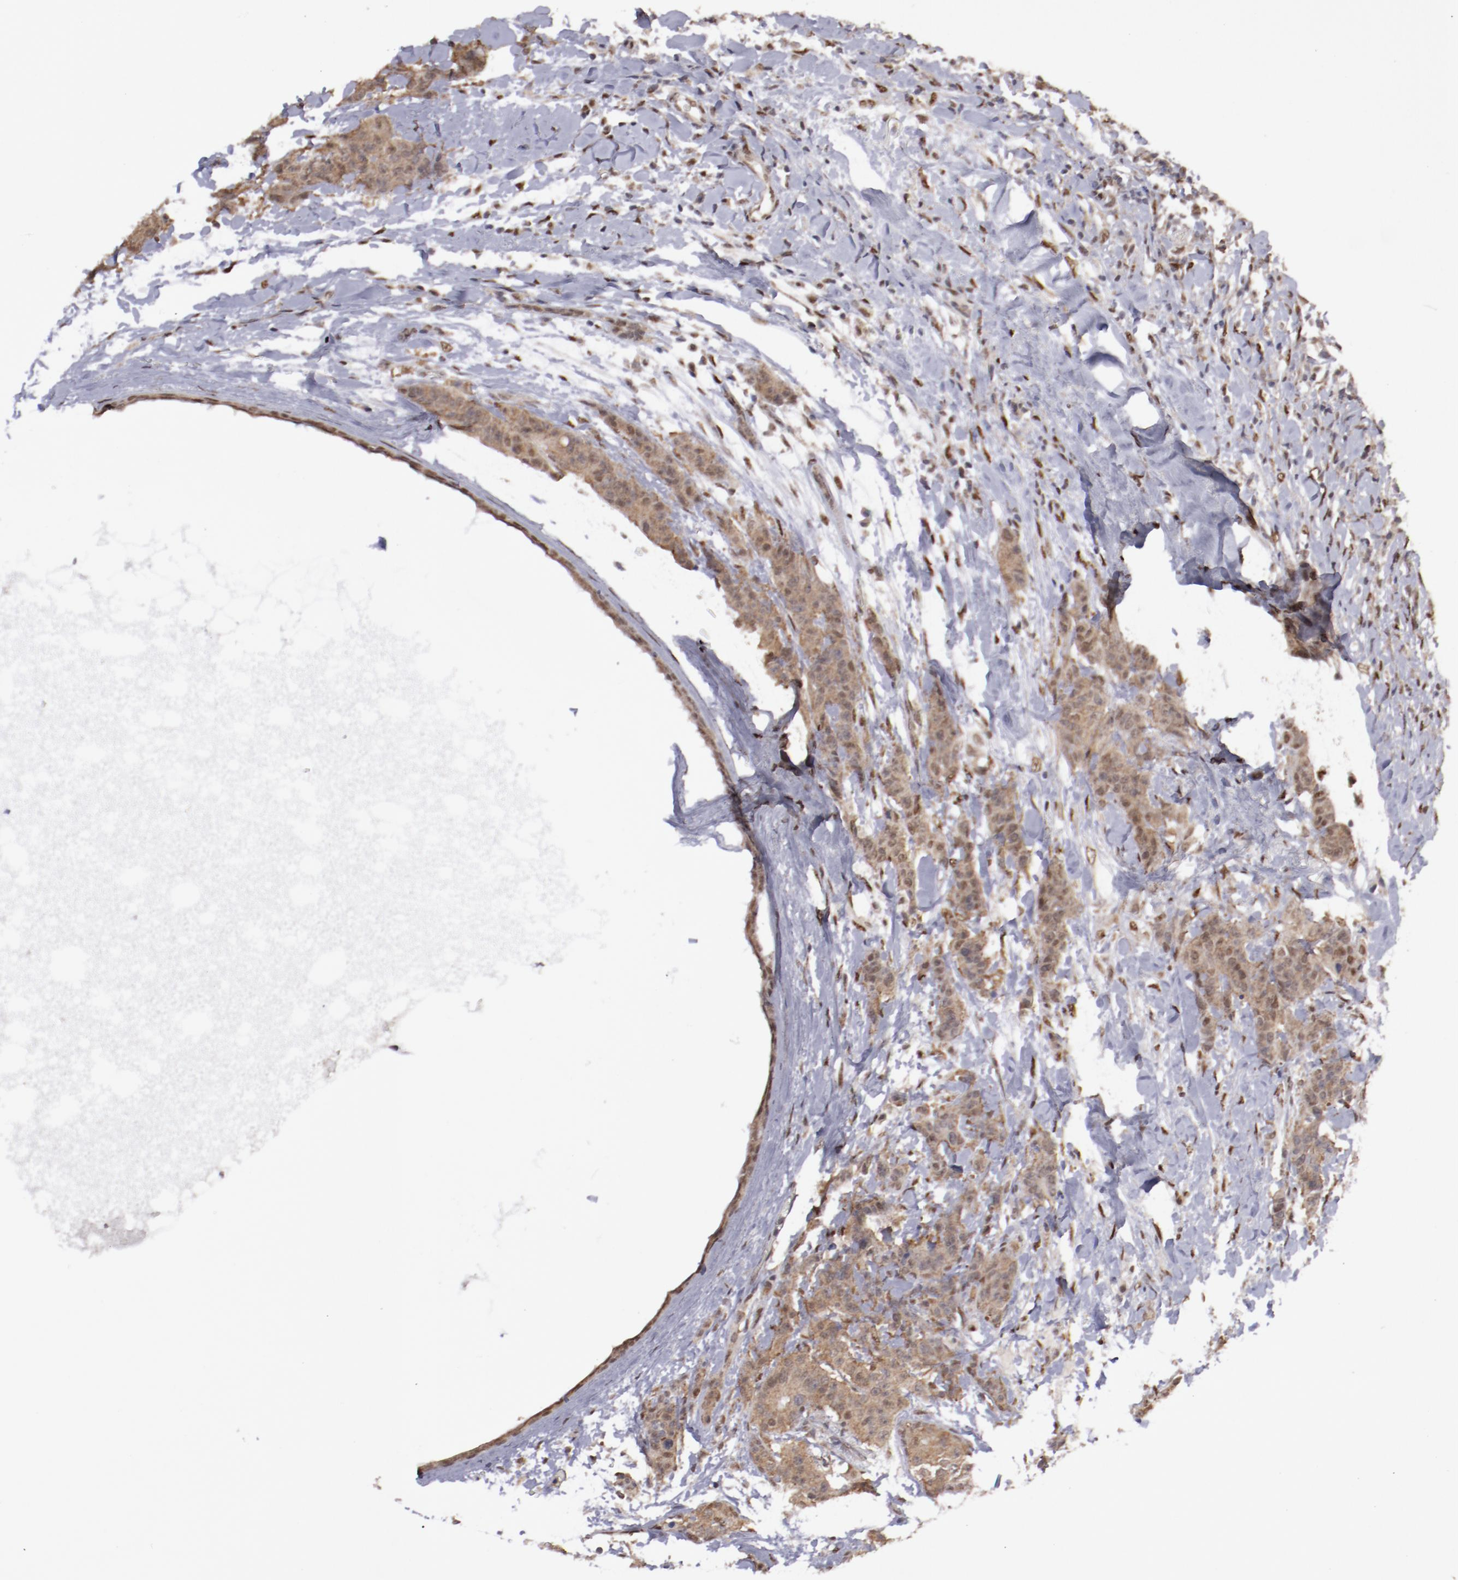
{"staining": {"intensity": "weak", "quantity": ">75%", "location": "cytoplasmic/membranous,nuclear"}, "tissue": "breast cancer", "cell_type": "Tumor cells", "image_type": "cancer", "snomed": [{"axis": "morphology", "description": "Duct carcinoma"}, {"axis": "topography", "description": "Breast"}], "caption": "Breast cancer (intraductal carcinoma) stained with a brown dye displays weak cytoplasmic/membranous and nuclear positive expression in approximately >75% of tumor cells.", "gene": "ARNT", "patient": {"sex": "female", "age": 40}}